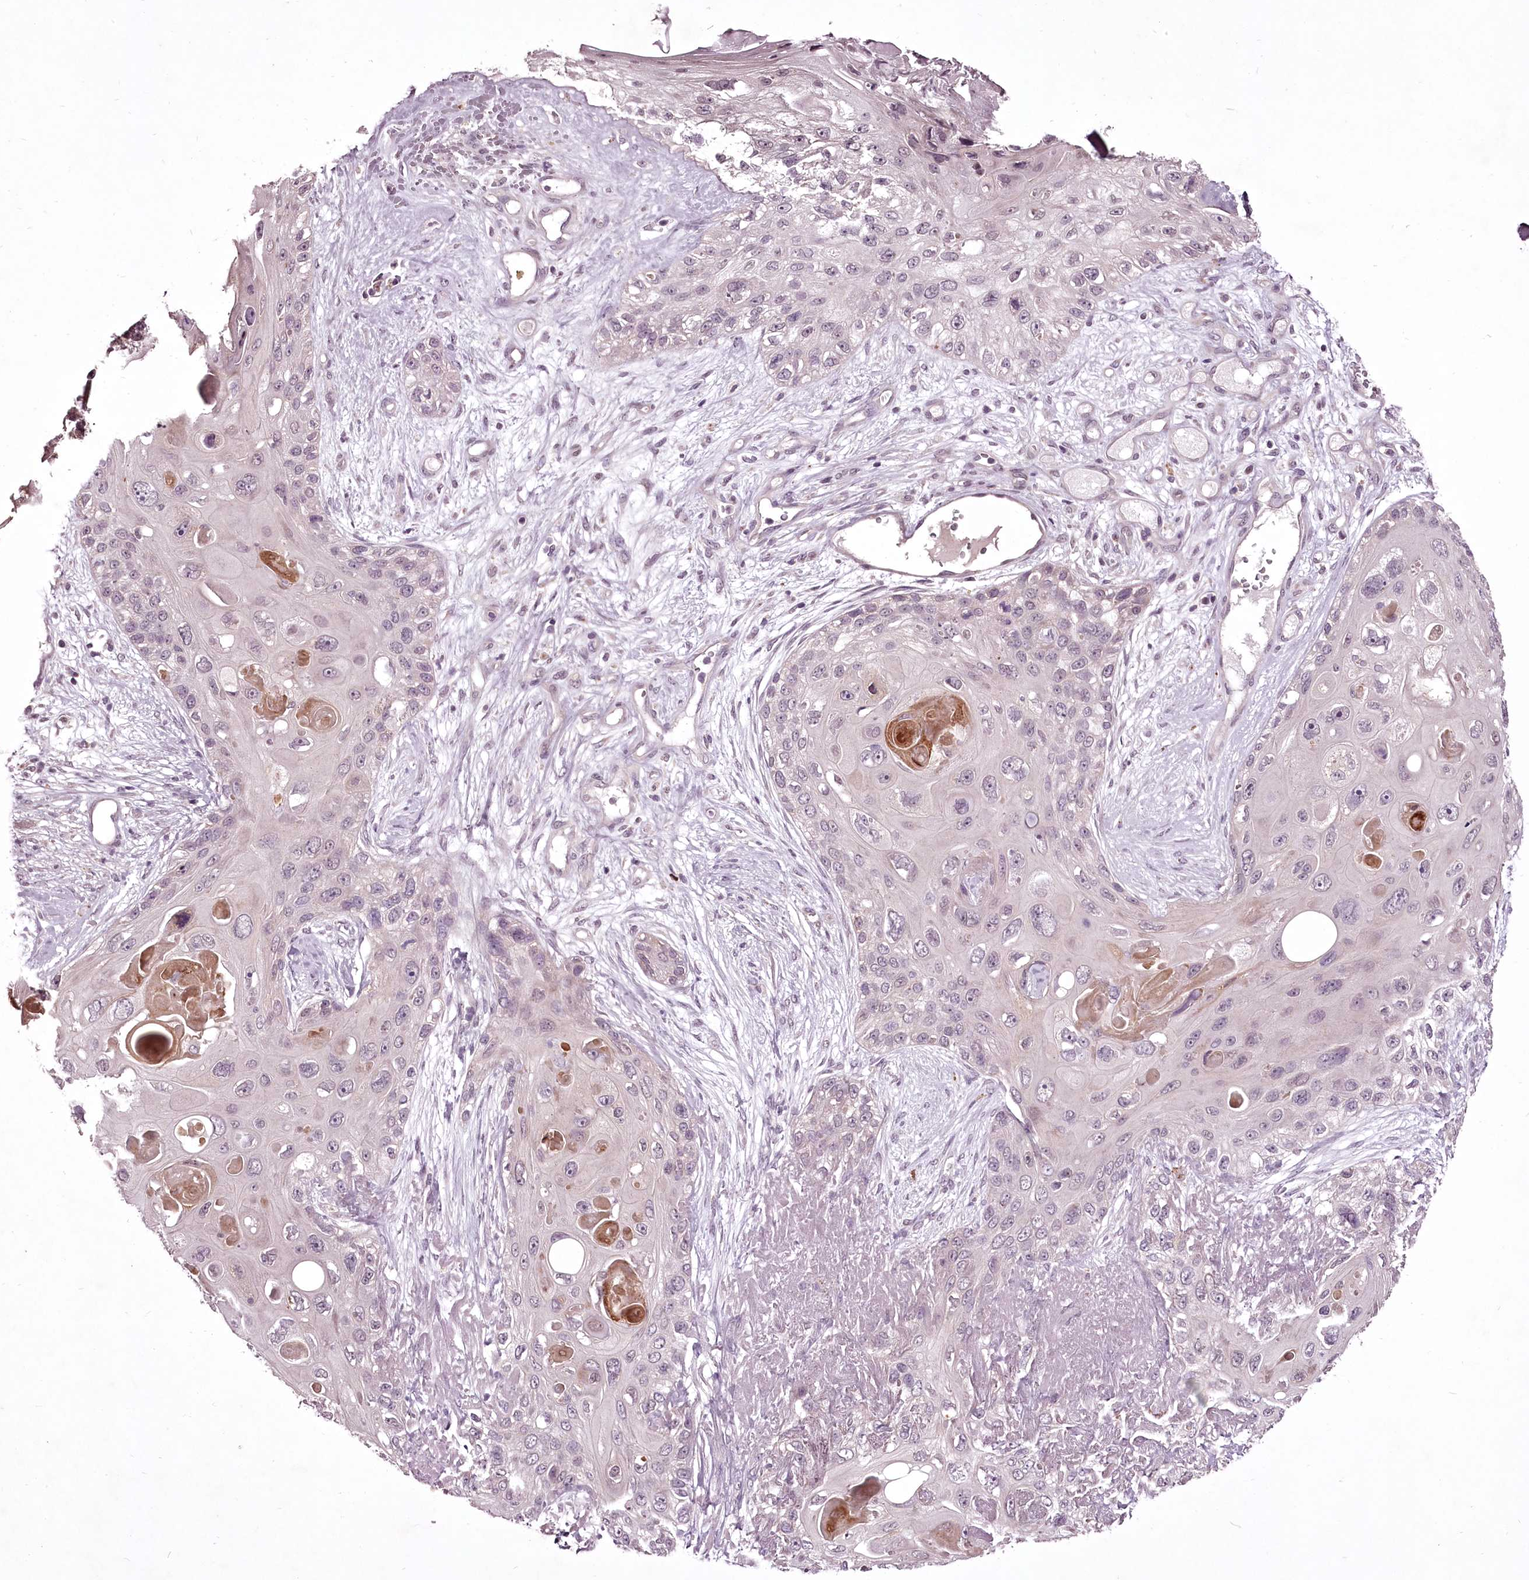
{"staining": {"intensity": "negative", "quantity": "none", "location": "none"}, "tissue": "skin cancer", "cell_type": "Tumor cells", "image_type": "cancer", "snomed": [{"axis": "morphology", "description": "Normal tissue, NOS"}, {"axis": "morphology", "description": "Squamous cell carcinoma, NOS"}, {"axis": "topography", "description": "Skin"}], "caption": "Human skin cancer stained for a protein using IHC shows no positivity in tumor cells.", "gene": "ADRA1D", "patient": {"sex": "male", "age": 72}}